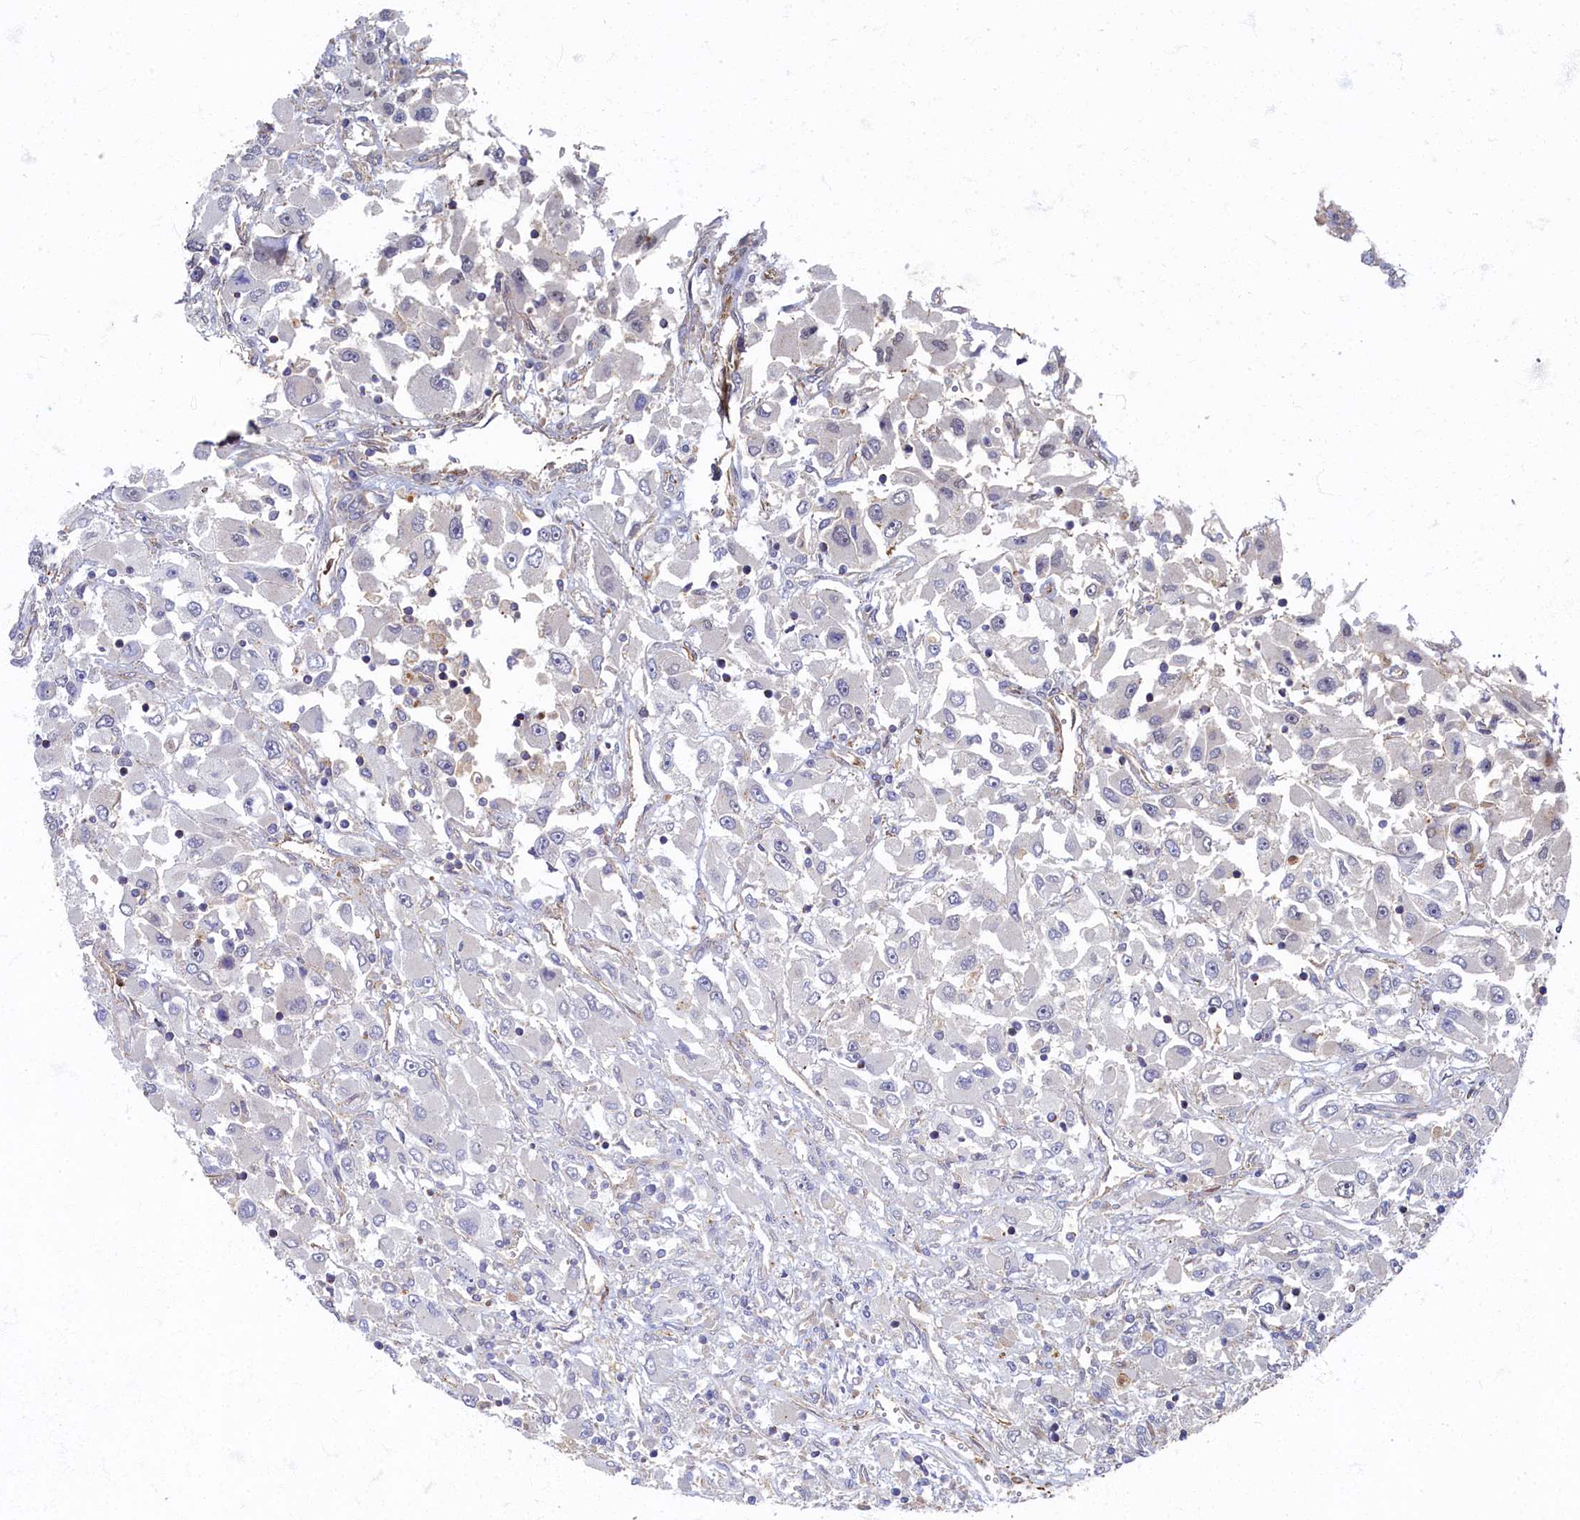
{"staining": {"intensity": "negative", "quantity": "none", "location": "none"}, "tissue": "renal cancer", "cell_type": "Tumor cells", "image_type": "cancer", "snomed": [{"axis": "morphology", "description": "Adenocarcinoma, NOS"}, {"axis": "topography", "description": "Kidney"}], "caption": "Adenocarcinoma (renal) stained for a protein using immunohistochemistry displays no expression tumor cells.", "gene": "PSMG2", "patient": {"sex": "female", "age": 52}}